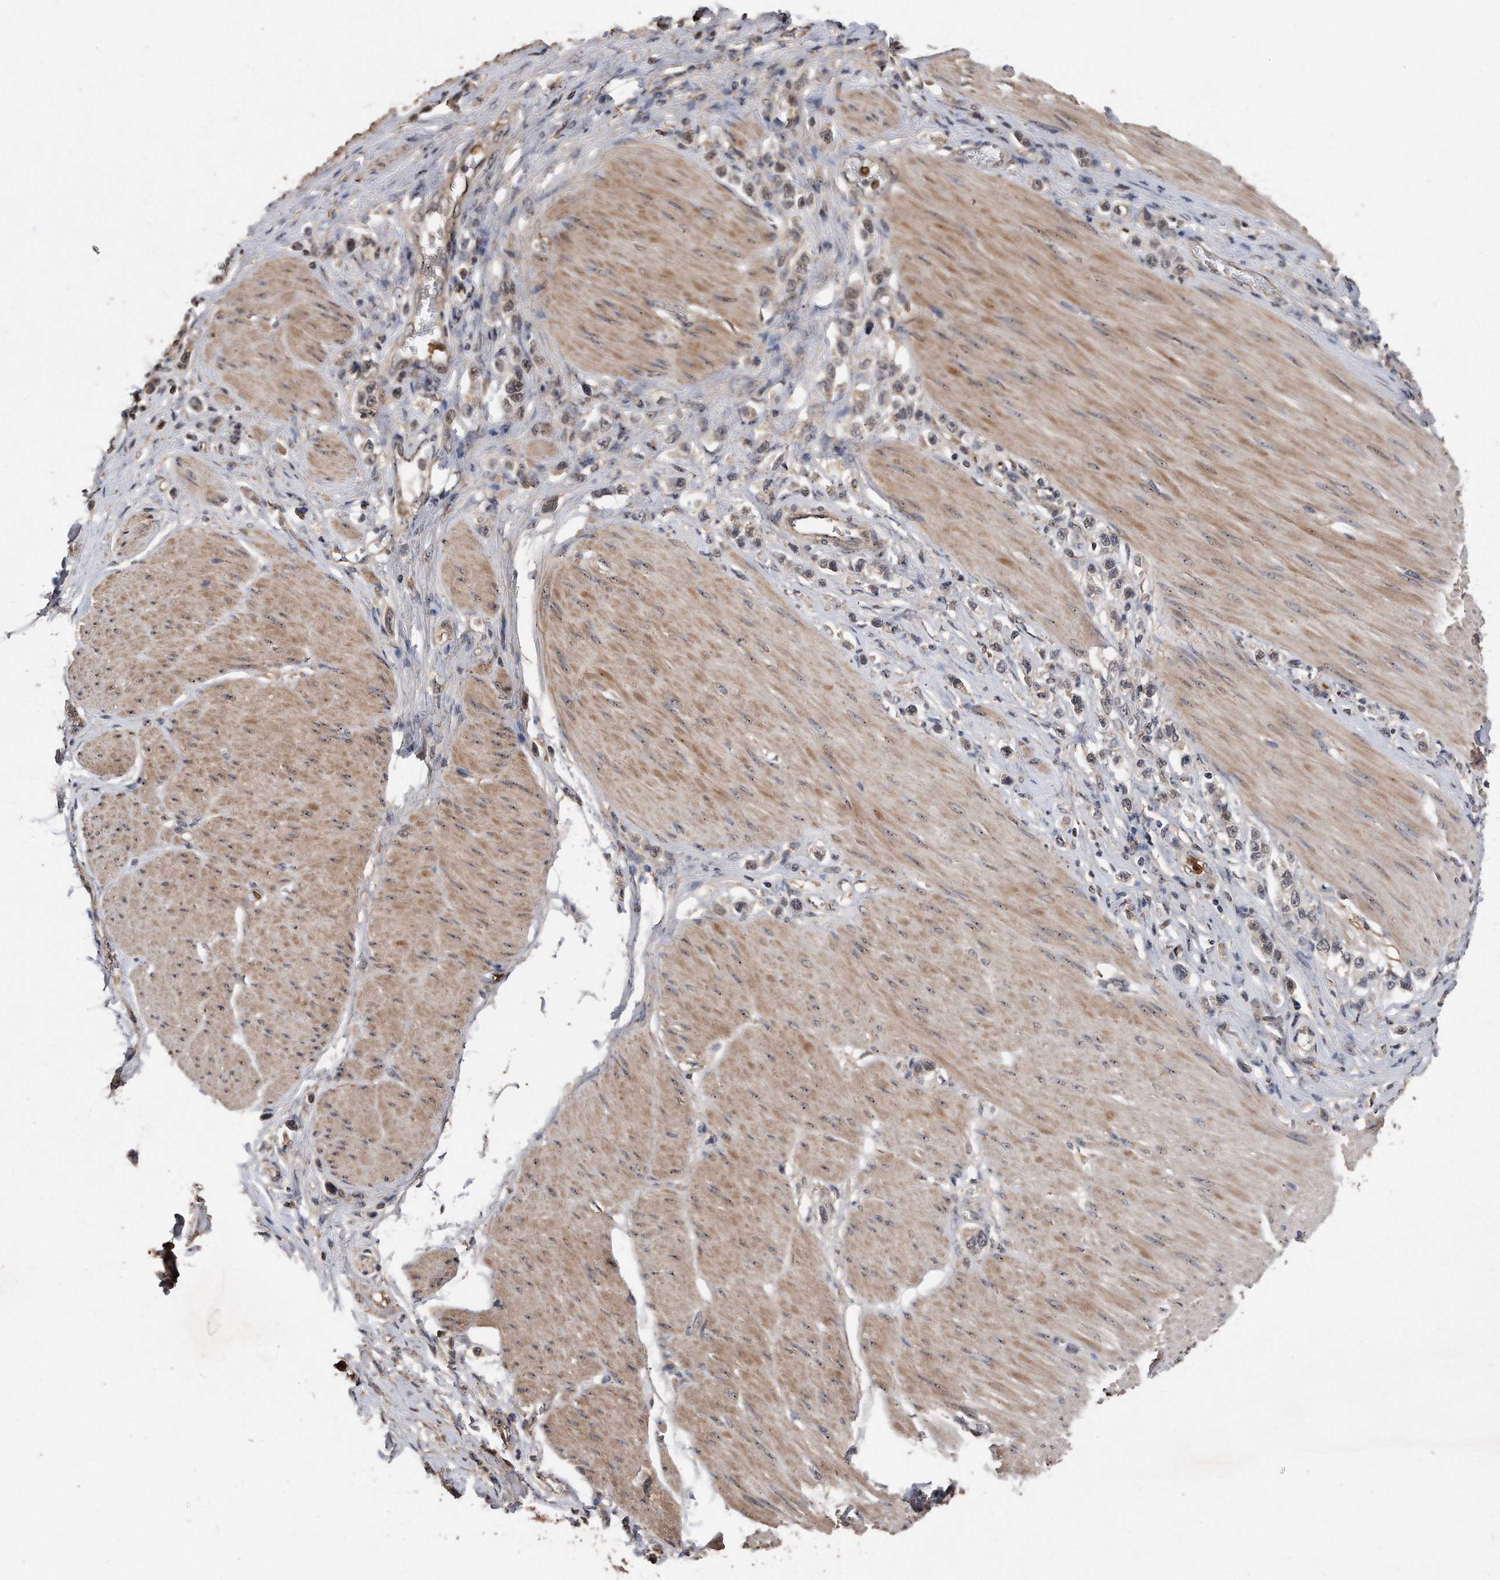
{"staining": {"intensity": "weak", "quantity": ">75%", "location": "cytoplasmic/membranous,nuclear"}, "tissue": "stomach cancer", "cell_type": "Tumor cells", "image_type": "cancer", "snomed": [{"axis": "morphology", "description": "Adenocarcinoma, NOS"}, {"axis": "topography", "description": "Stomach"}], "caption": "A micrograph showing weak cytoplasmic/membranous and nuclear staining in approximately >75% of tumor cells in stomach cancer (adenocarcinoma), as visualized by brown immunohistochemical staining.", "gene": "PELO", "patient": {"sex": "female", "age": 65}}